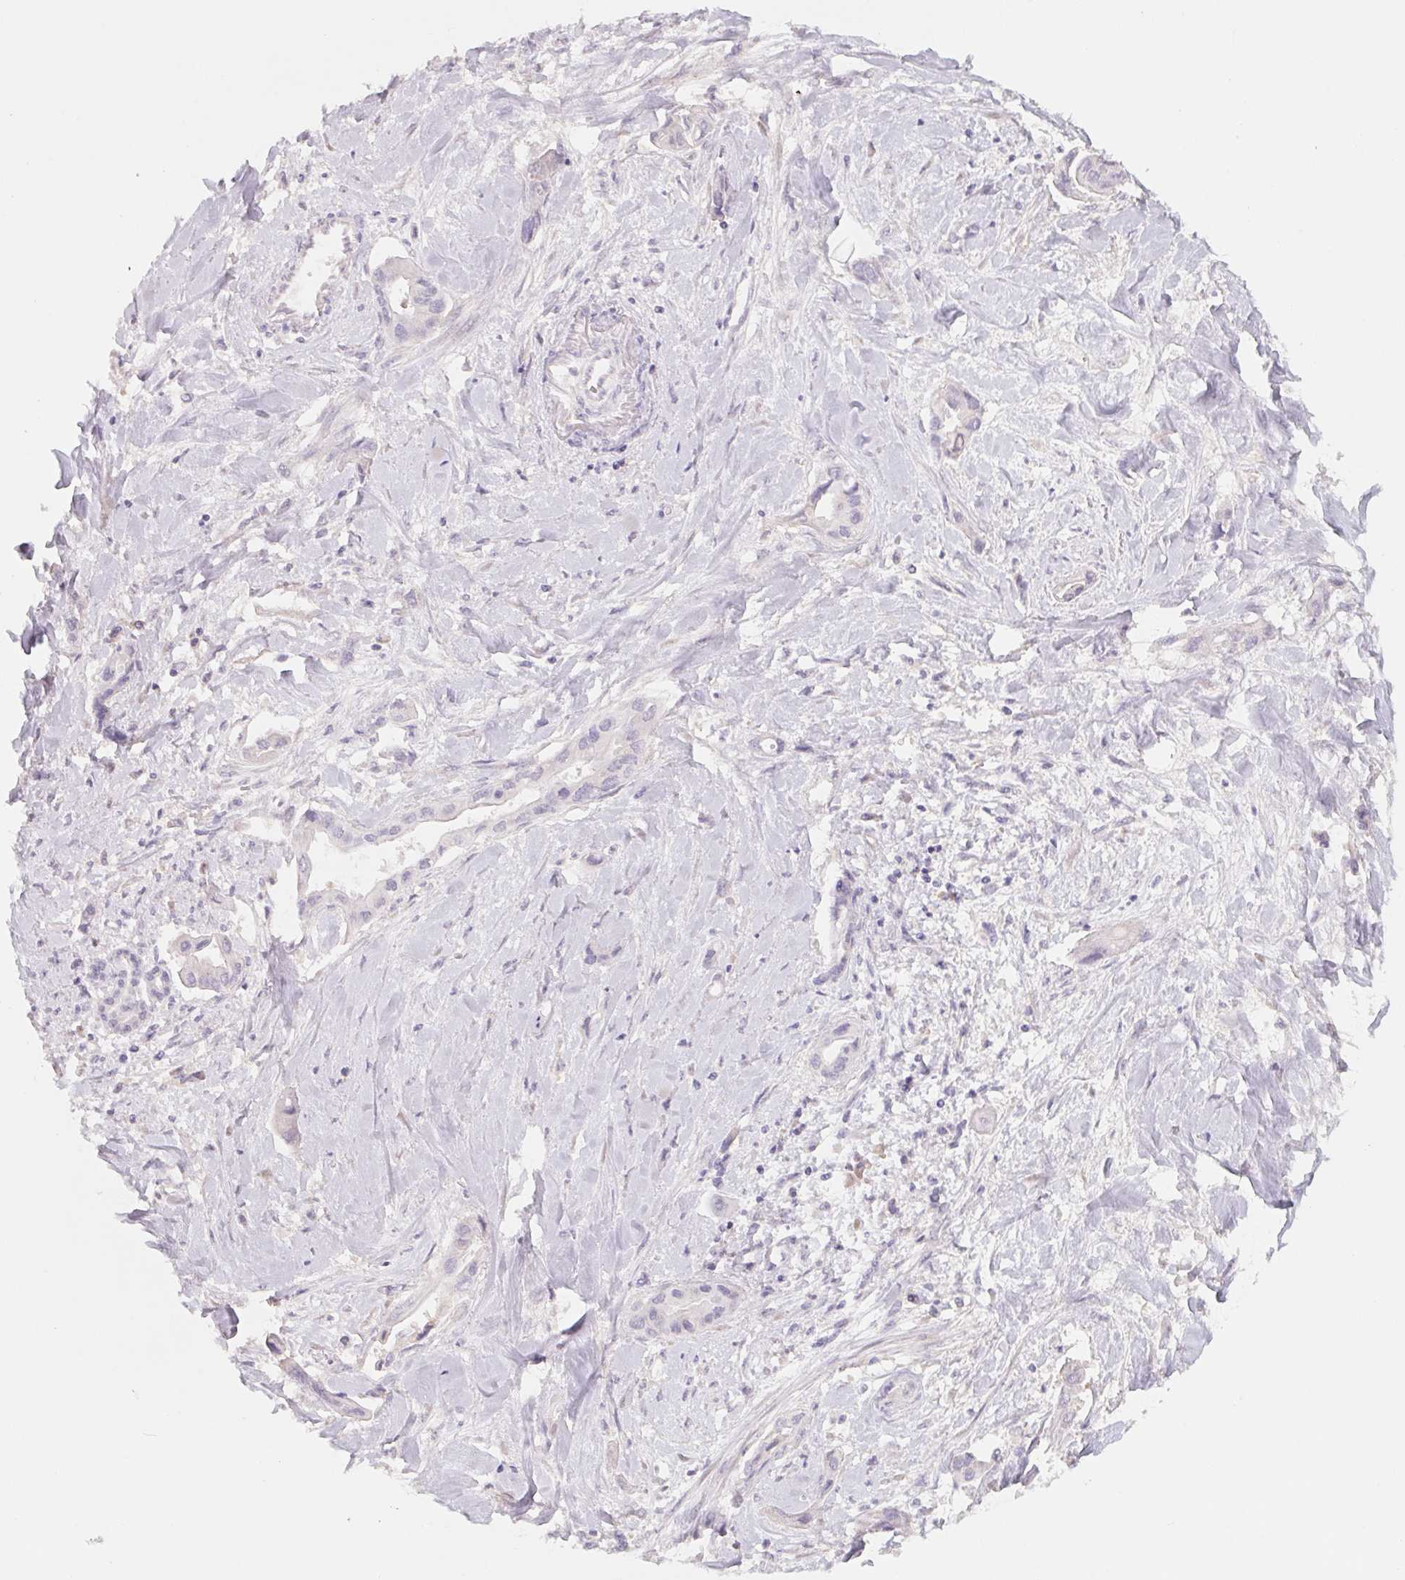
{"staining": {"intensity": "negative", "quantity": "none", "location": "none"}, "tissue": "liver cancer", "cell_type": "Tumor cells", "image_type": "cancer", "snomed": [{"axis": "morphology", "description": "Cholangiocarcinoma"}, {"axis": "topography", "description": "Liver"}], "caption": "There is no significant staining in tumor cells of liver cholangiocarcinoma.", "gene": "PNMA8B", "patient": {"sex": "female", "age": 64}}